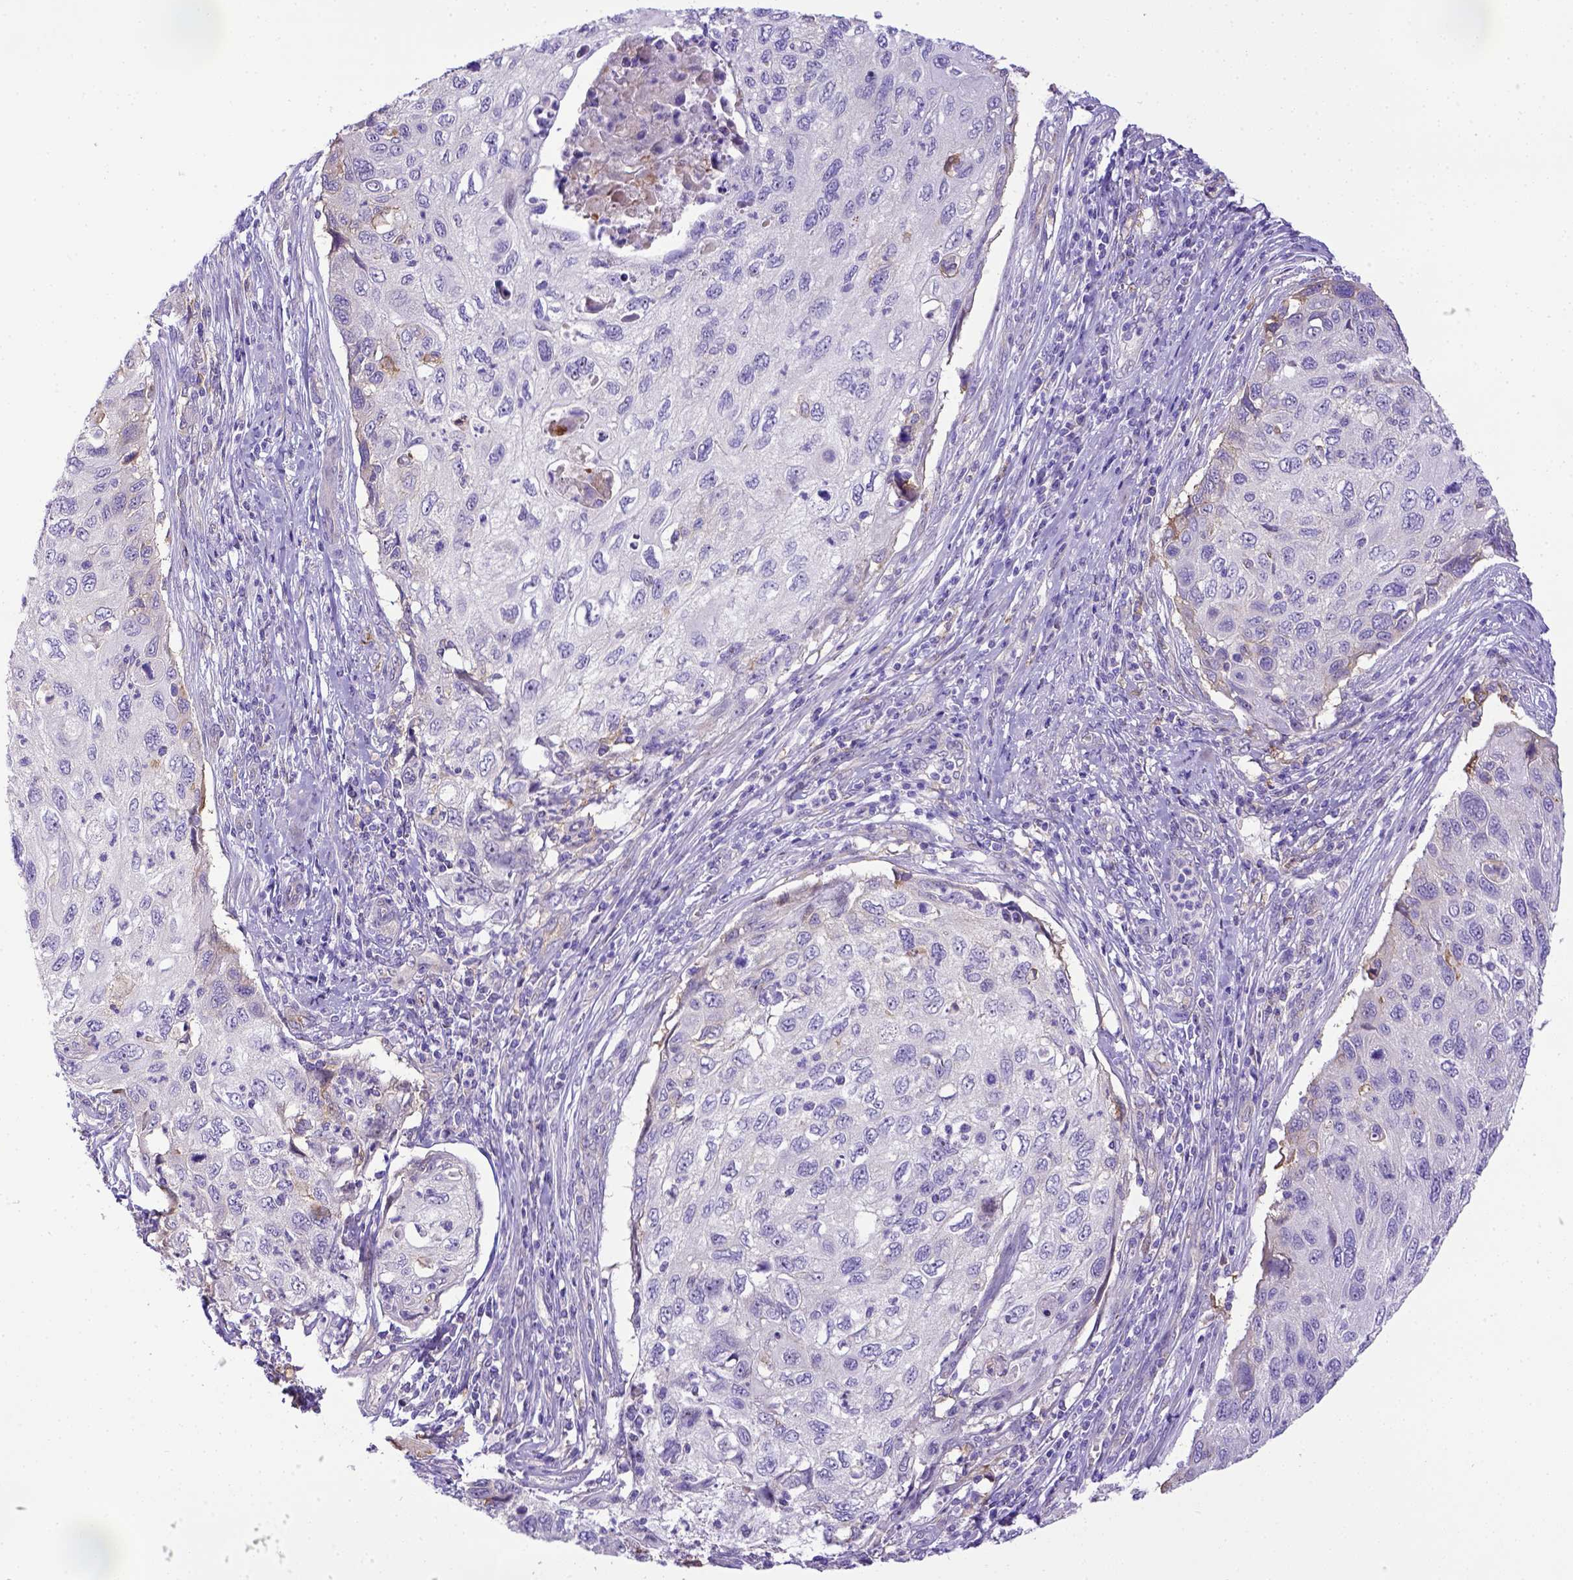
{"staining": {"intensity": "negative", "quantity": "none", "location": "none"}, "tissue": "cervical cancer", "cell_type": "Tumor cells", "image_type": "cancer", "snomed": [{"axis": "morphology", "description": "Squamous cell carcinoma, NOS"}, {"axis": "topography", "description": "Cervix"}], "caption": "High power microscopy micrograph of an IHC image of cervical squamous cell carcinoma, revealing no significant positivity in tumor cells.", "gene": "CD40", "patient": {"sex": "female", "age": 70}}